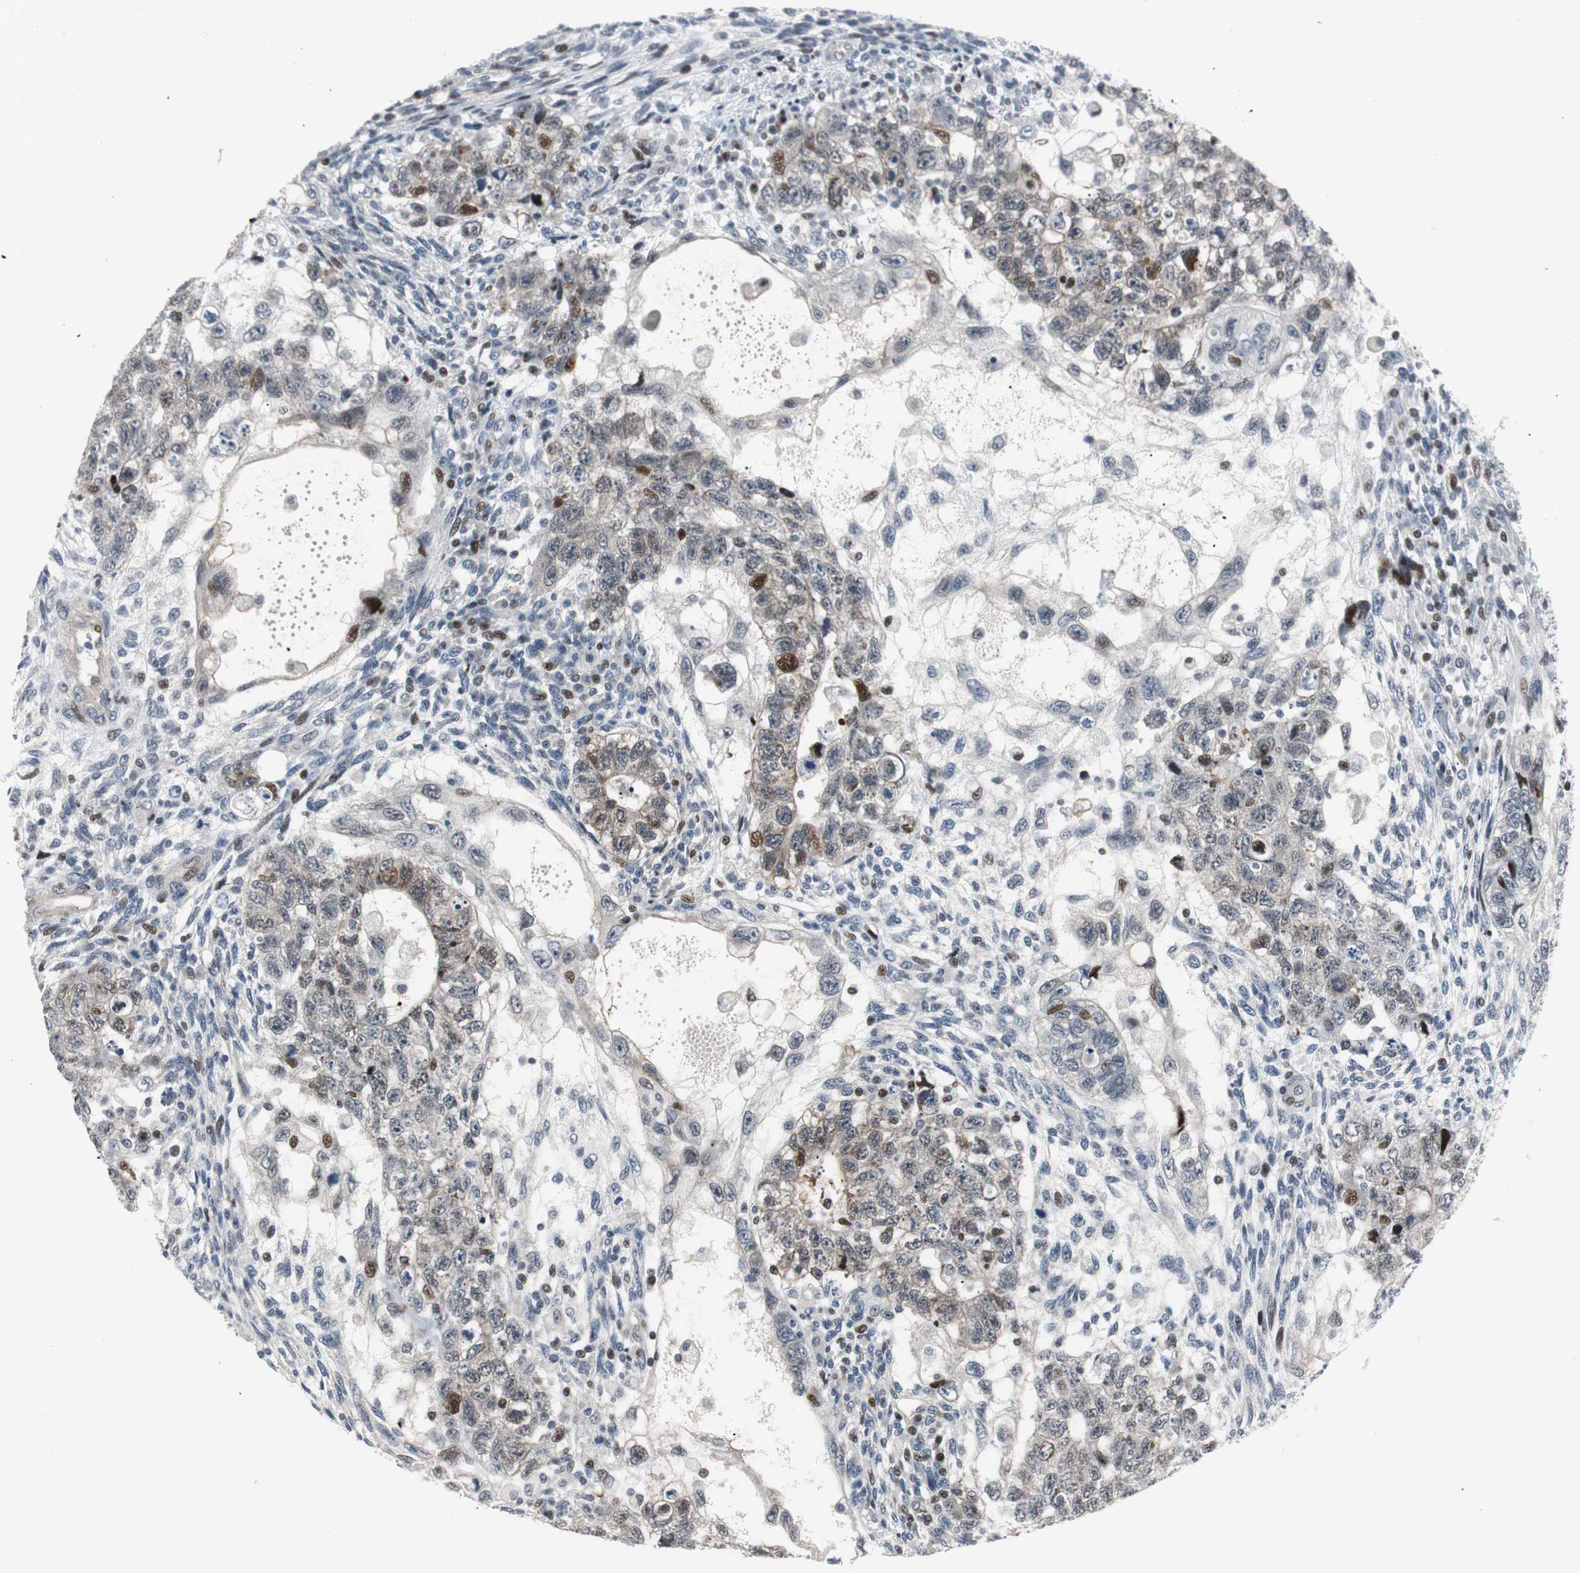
{"staining": {"intensity": "moderate", "quantity": "<25%", "location": "nuclear"}, "tissue": "testis cancer", "cell_type": "Tumor cells", "image_type": "cancer", "snomed": [{"axis": "morphology", "description": "Normal tissue, NOS"}, {"axis": "morphology", "description": "Carcinoma, Embryonal, NOS"}, {"axis": "topography", "description": "Testis"}], "caption": "Brown immunohistochemical staining in testis embryonal carcinoma shows moderate nuclear positivity in approximately <25% of tumor cells.", "gene": "RAD1", "patient": {"sex": "male", "age": 36}}